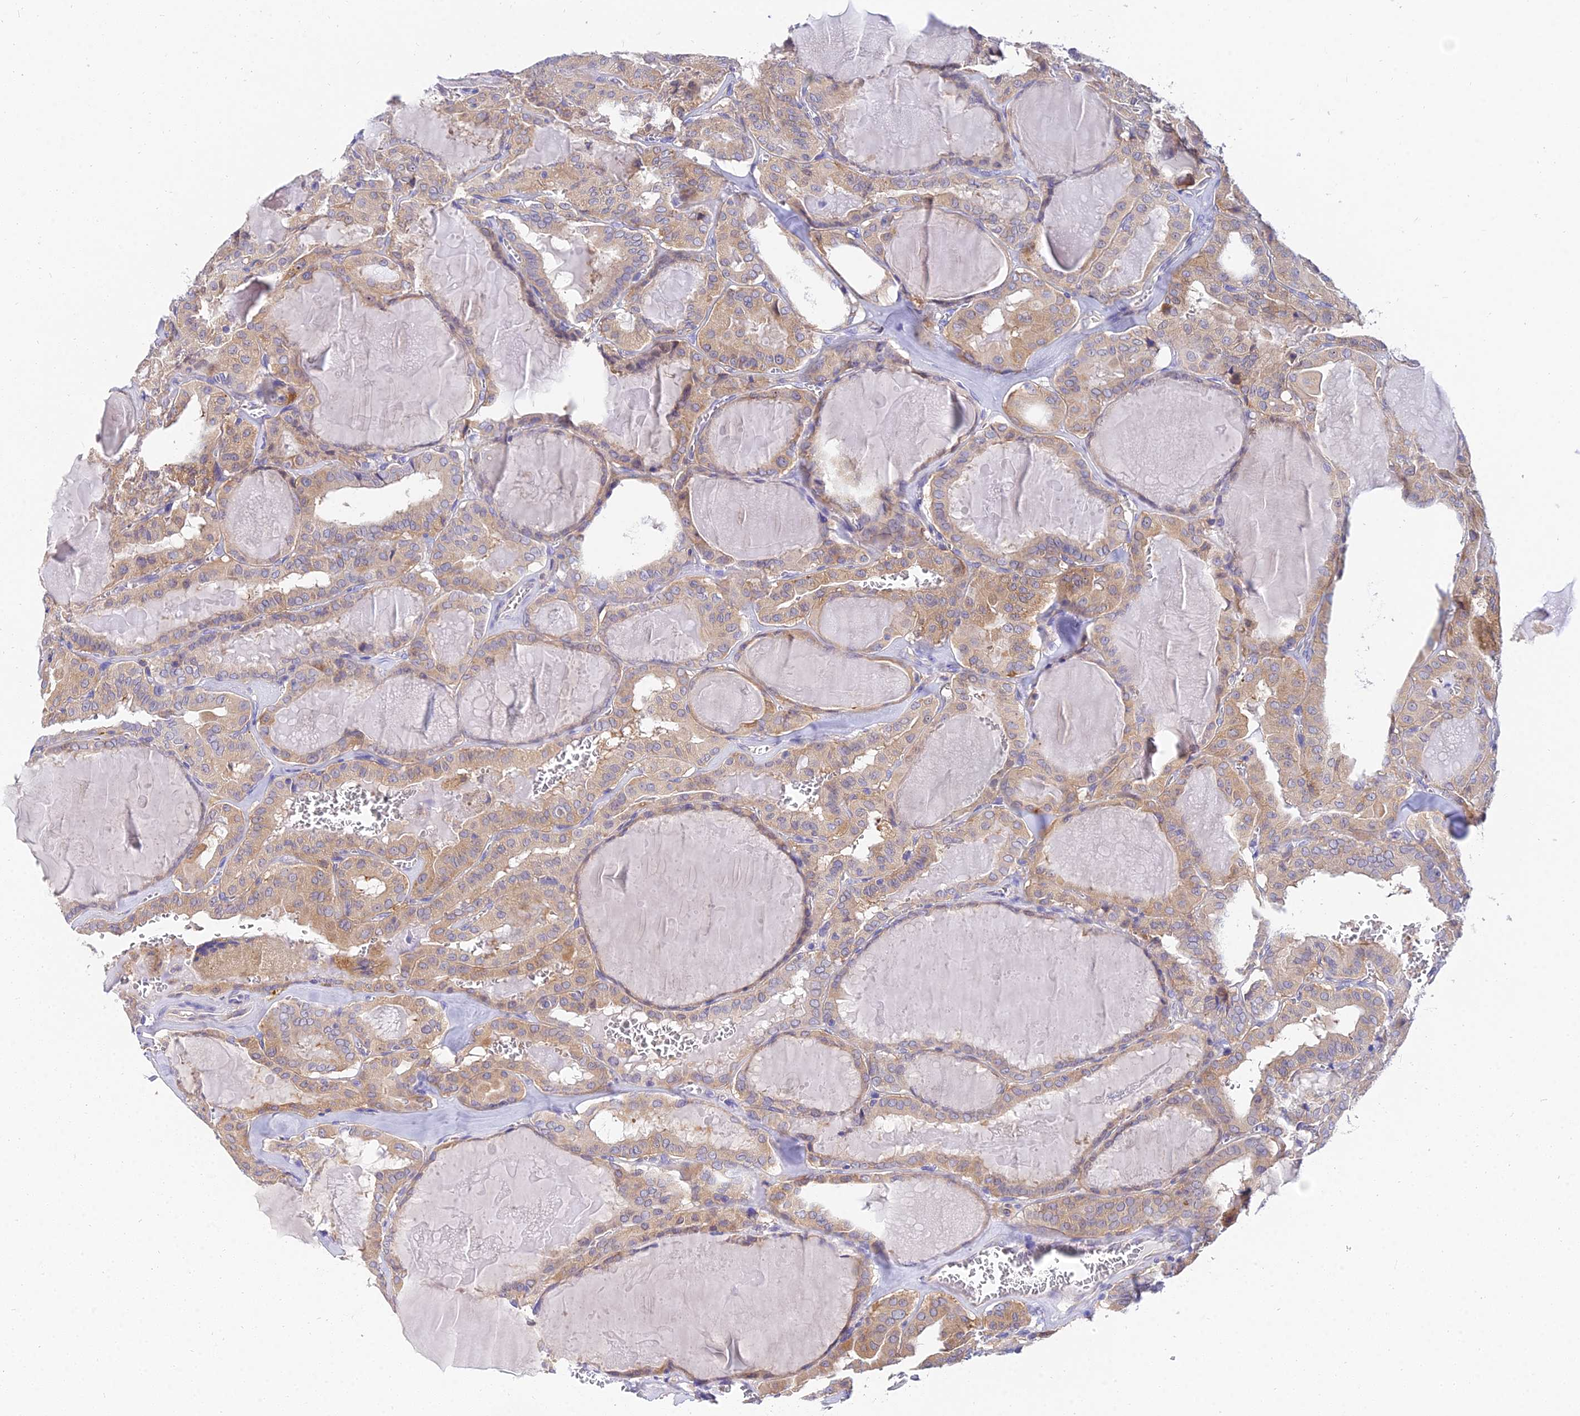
{"staining": {"intensity": "weak", "quantity": "25%-75%", "location": "cytoplasmic/membranous"}, "tissue": "thyroid cancer", "cell_type": "Tumor cells", "image_type": "cancer", "snomed": [{"axis": "morphology", "description": "Papillary adenocarcinoma, NOS"}, {"axis": "topography", "description": "Thyroid gland"}], "caption": "Tumor cells display low levels of weak cytoplasmic/membranous staining in about 25%-75% of cells in human thyroid papillary adenocarcinoma.", "gene": "ARL8B", "patient": {"sex": "male", "age": 52}}